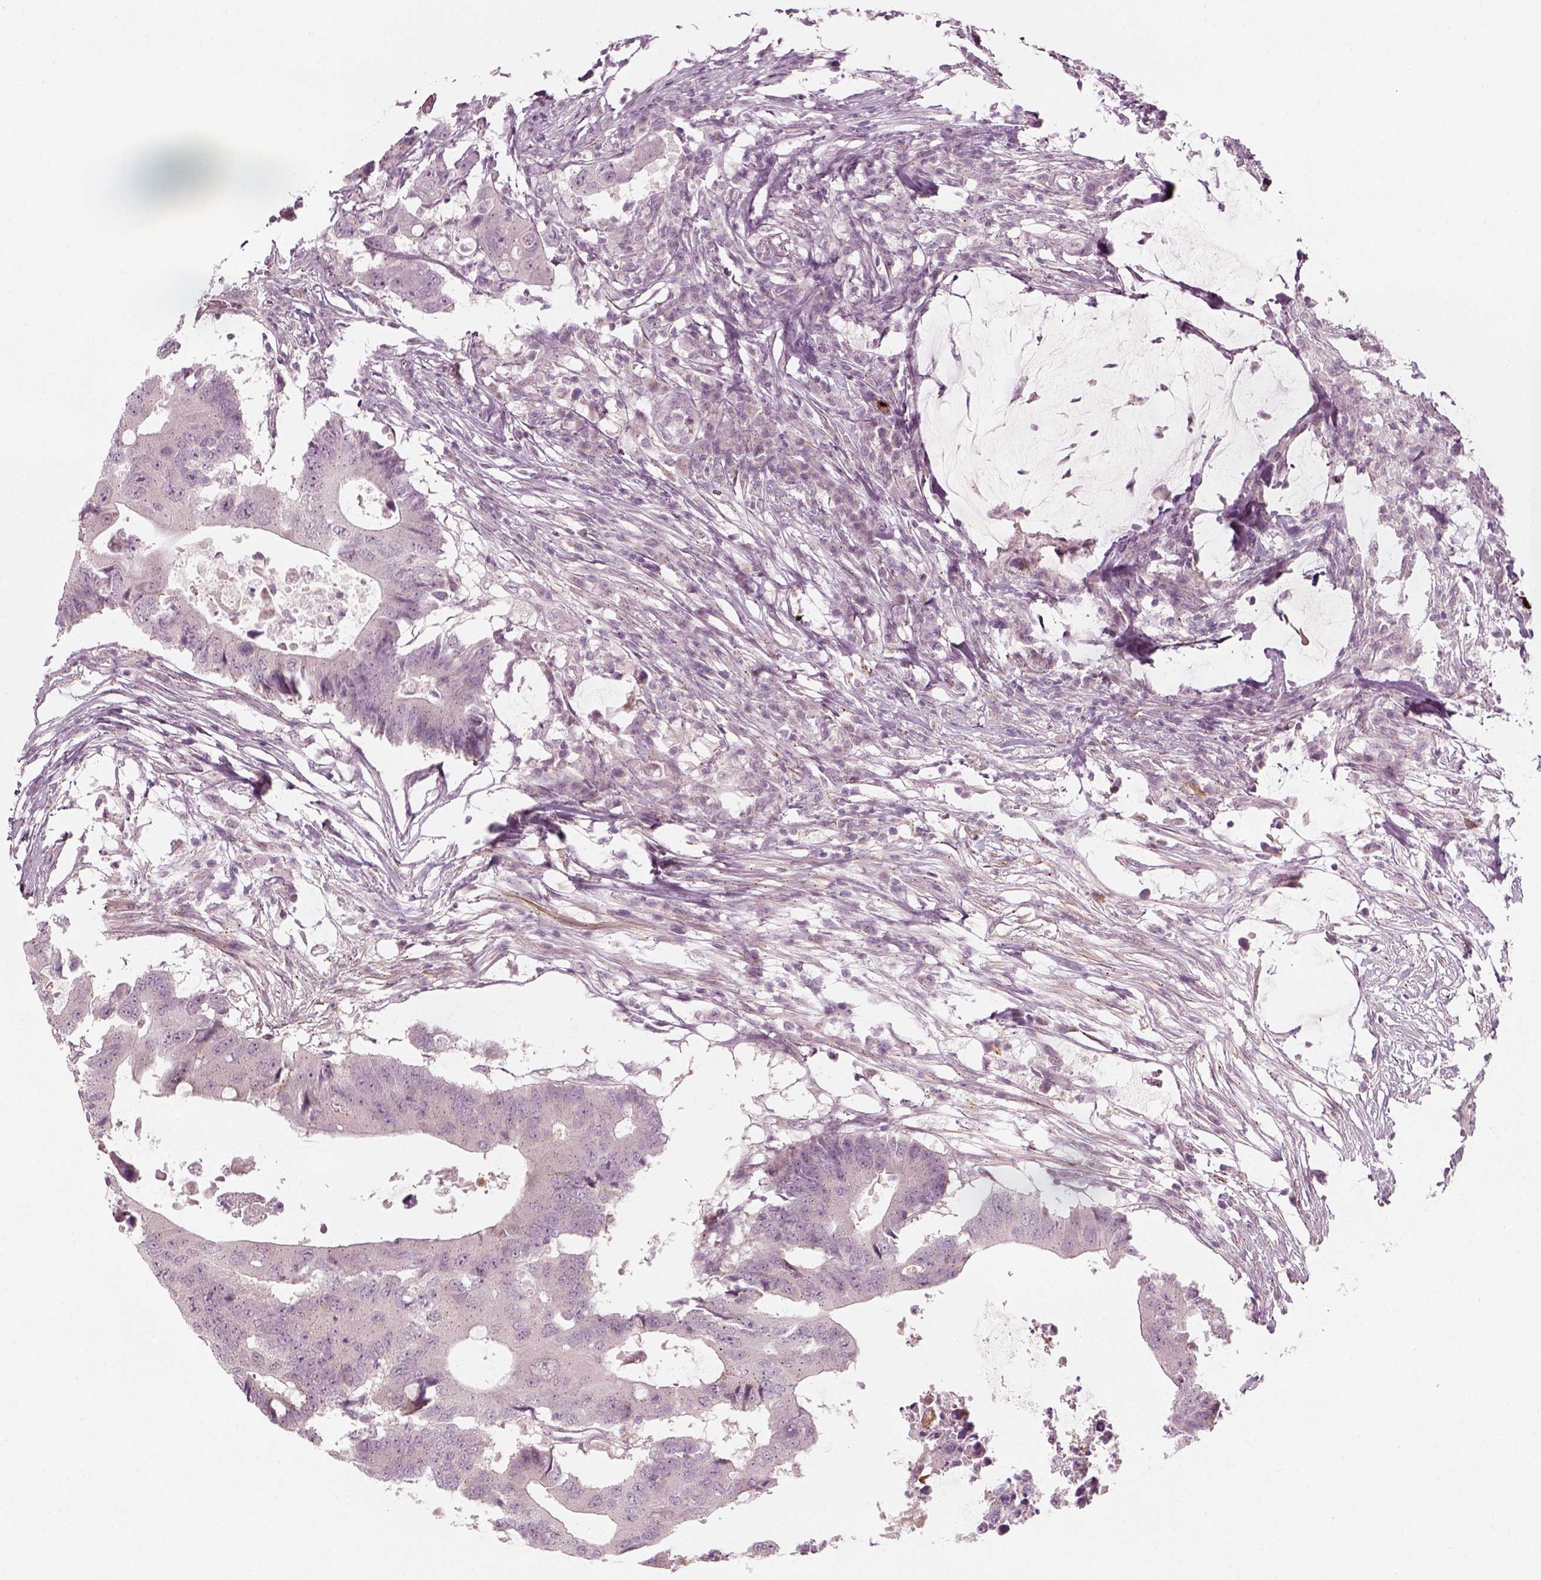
{"staining": {"intensity": "negative", "quantity": "none", "location": "none"}, "tissue": "colorectal cancer", "cell_type": "Tumor cells", "image_type": "cancer", "snomed": [{"axis": "morphology", "description": "Adenocarcinoma, NOS"}, {"axis": "topography", "description": "Colon"}], "caption": "Protein analysis of colorectal adenocarcinoma demonstrates no significant positivity in tumor cells.", "gene": "MLIP", "patient": {"sex": "male", "age": 71}}